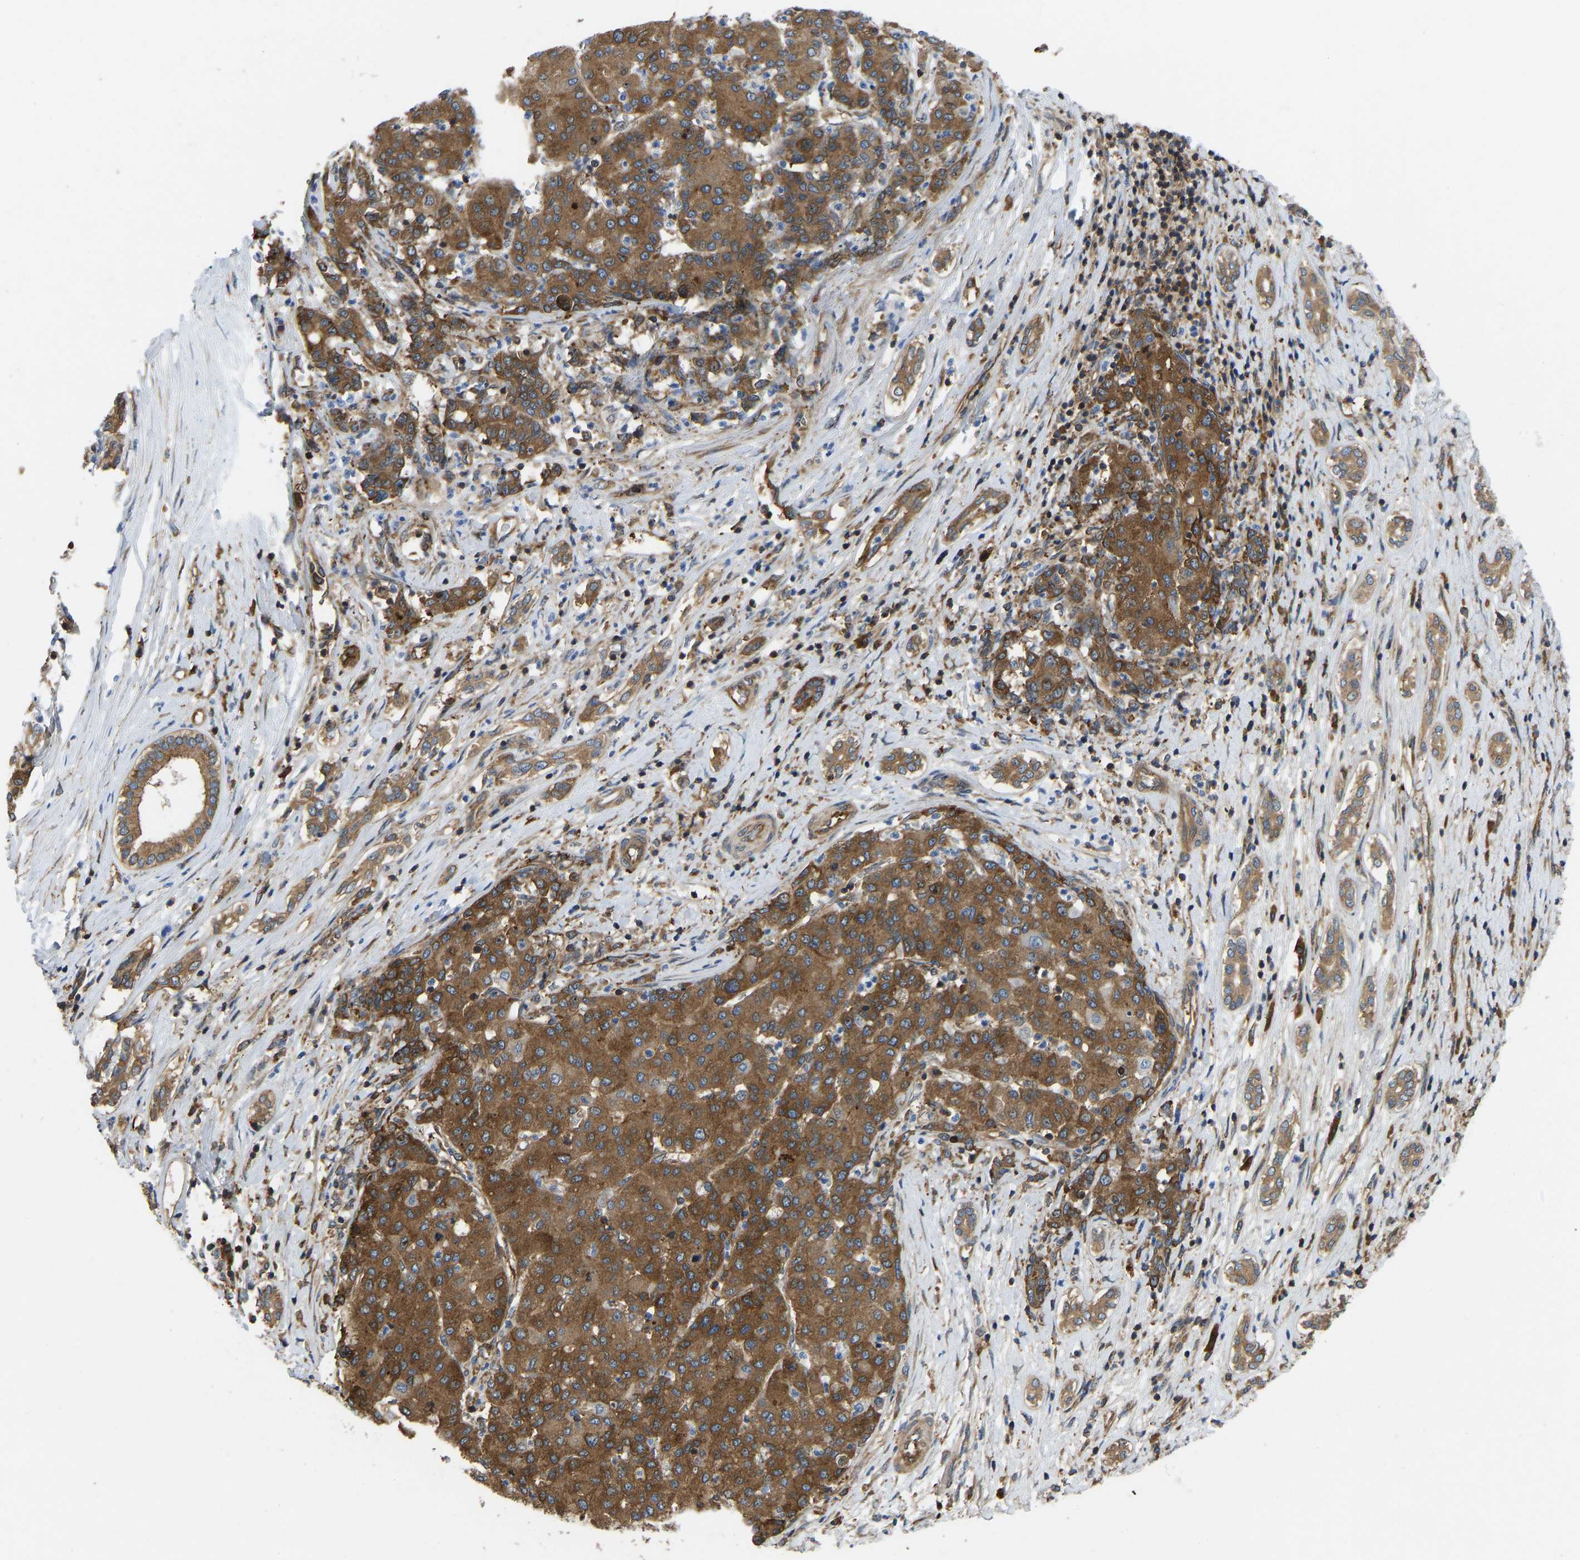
{"staining": {"intensity": "moderate", "quantity": ">75%", "location": "cytoplasmic/membranous"}, "tissue": "liver cancer", "cell_type": "Tumor cells", "image_type": "cancer", "snomed": [{"axis": "morphology", "description": "Carcinoma, Hepatocellular, NOS"}, {"axis": "topography", "description": "Liver"}], "caption": "IHC (DAB (3,3'-diaminobenzidine)) staining of liver hepatocellular carcinoma demonstrates moderate cytoplasmic/membranous protein expression in about >75% of tumor cells. Nuclei are stained in blue.", "gene": "RASGRF2", "patient": {"sex": "male", "age": 65}}